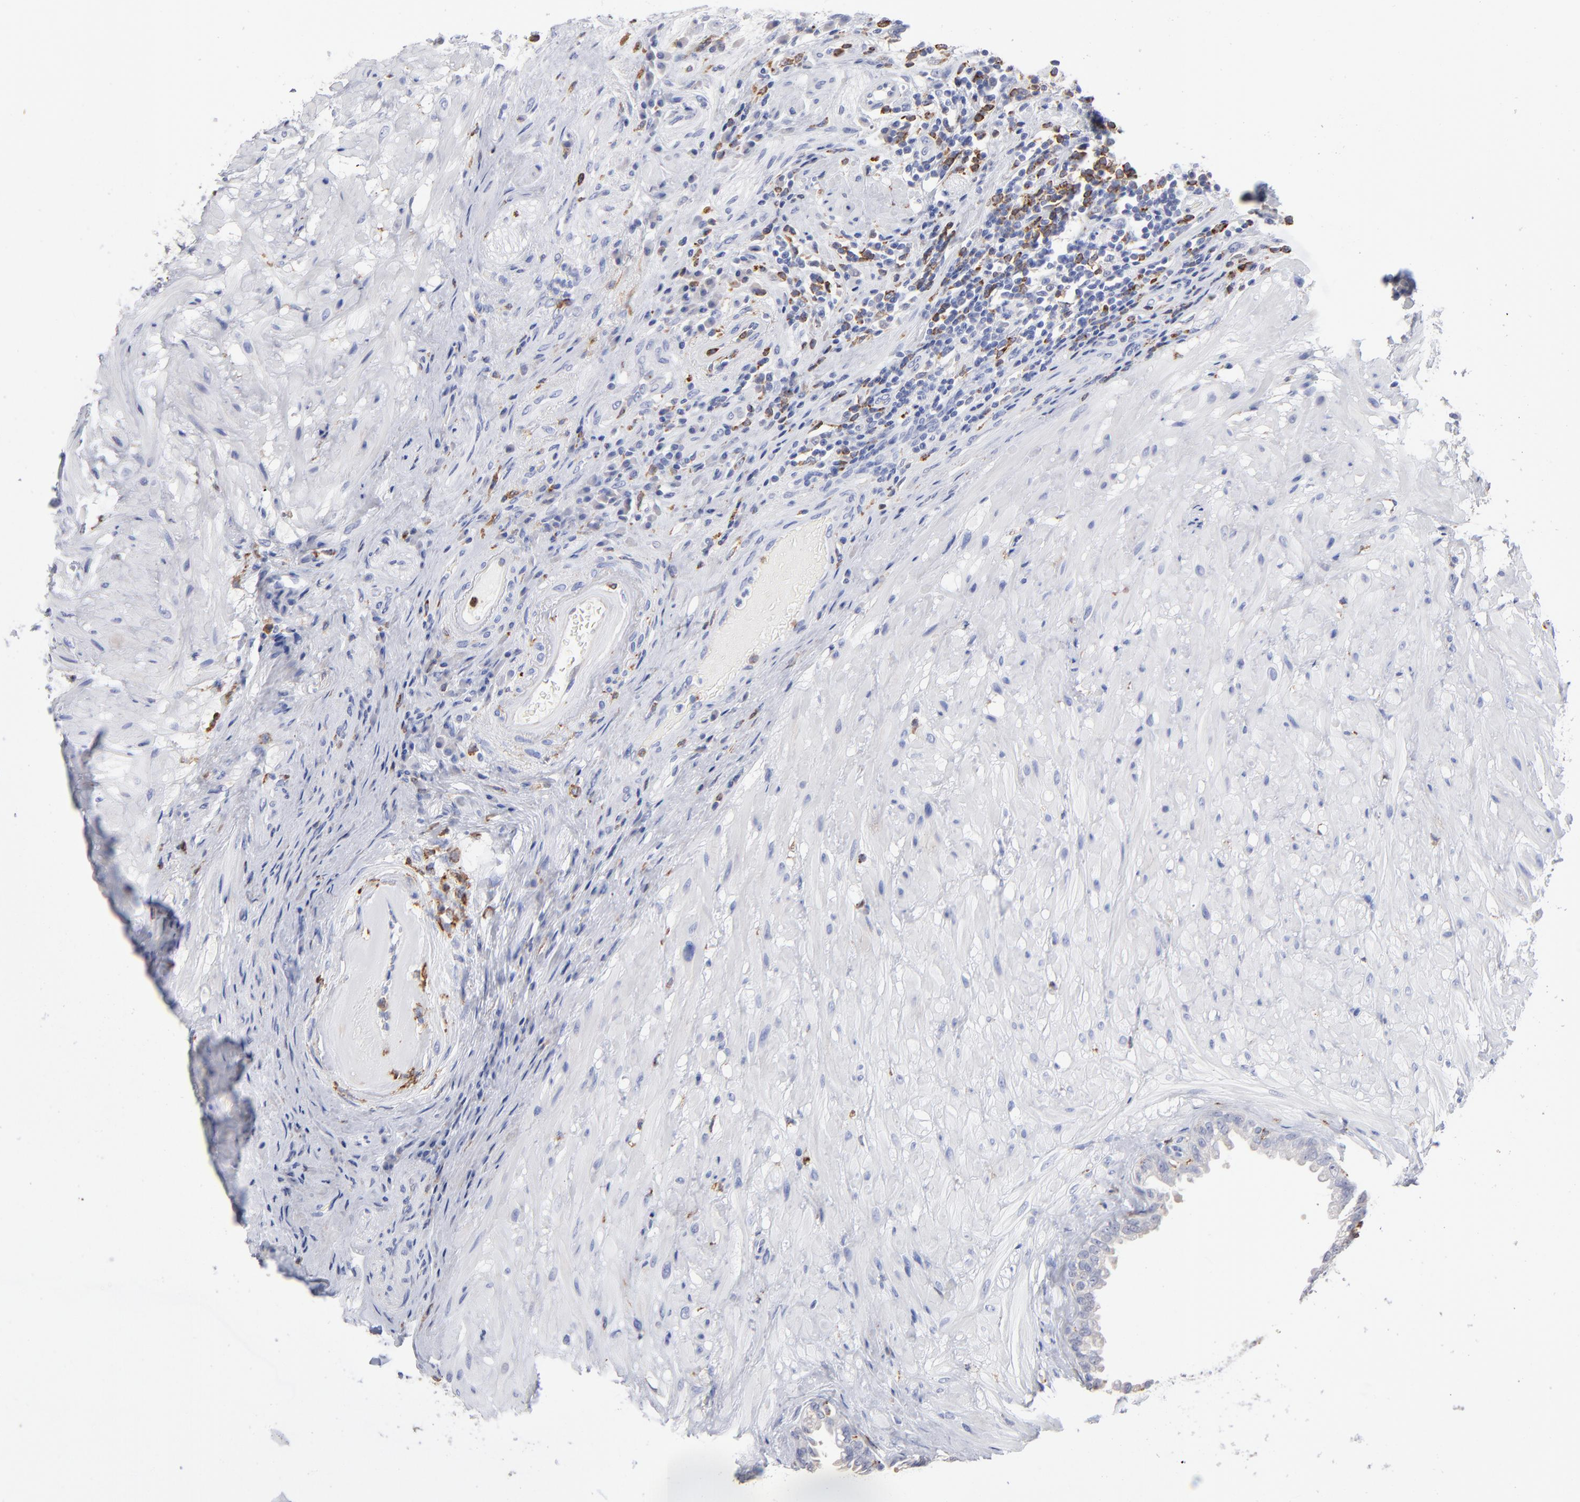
{"staining": {"intensity": "negative", "quantity": "none", "location": "none"}, "tissue": "seminal vesicle", "cell_type": "Glandular cells", "image_type": "normal", "snomed": [{"axis": "morphology", "description": "Normal tissue, NOS"}, {"axis": "topography", "description": "Seminal veicle"}], "caption": "An IHC micrograph of unremarkable seminal vesicle is shown. There is no staining in glandular cells of seminal vesicle. (Brightfield microscopy of DAB immunohistochemistry (IHC) at high magnification).", "gene": "CD180", "patient": {"sex": "male", "age": 61}}